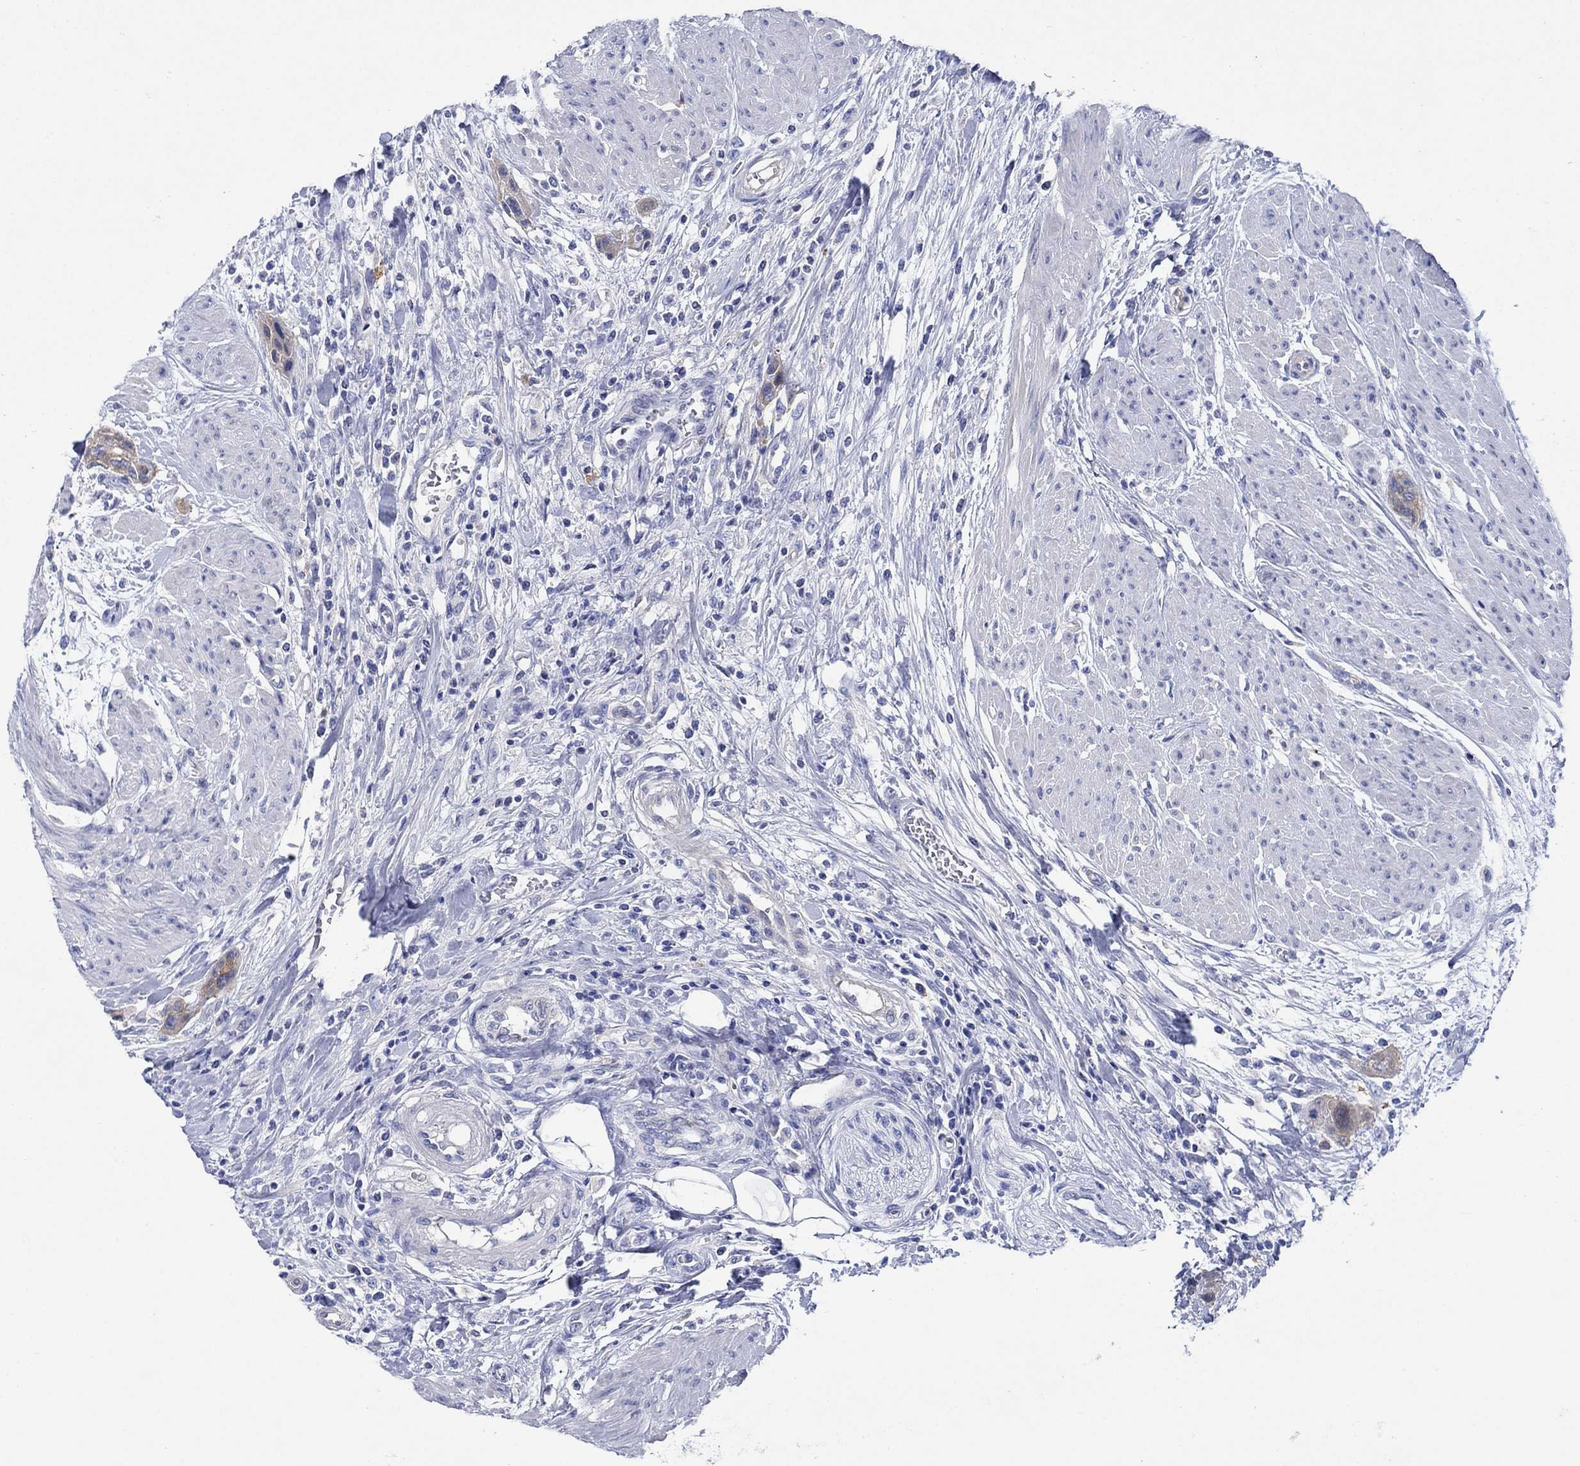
{"staining": {"intensity": "weak", "quantity": ">75%", "location": "cytoplasmic/membranous"}, "tissue": "urothelial cancer", "cell_type": "Tumor cells", "image_type": "cancer", "snomed": [{"axis": "morphology", "description": "Urothelial carcinoma, High grade"}, {"axis": "topography", "description": "Urinary bladder"}], "caption": "High-grade urothelial carcinoma stained for a protein demonstrates weak cytoplasmic/membranous positivity in tumor cells. The staining was performed using DAB to visualize the protein expression in brown, while the nuclei were stained in blue with hematoxylin (Magnification: 20x).", "gene": "TRIM16", "patient": {"sex": "male", "age": 35}}